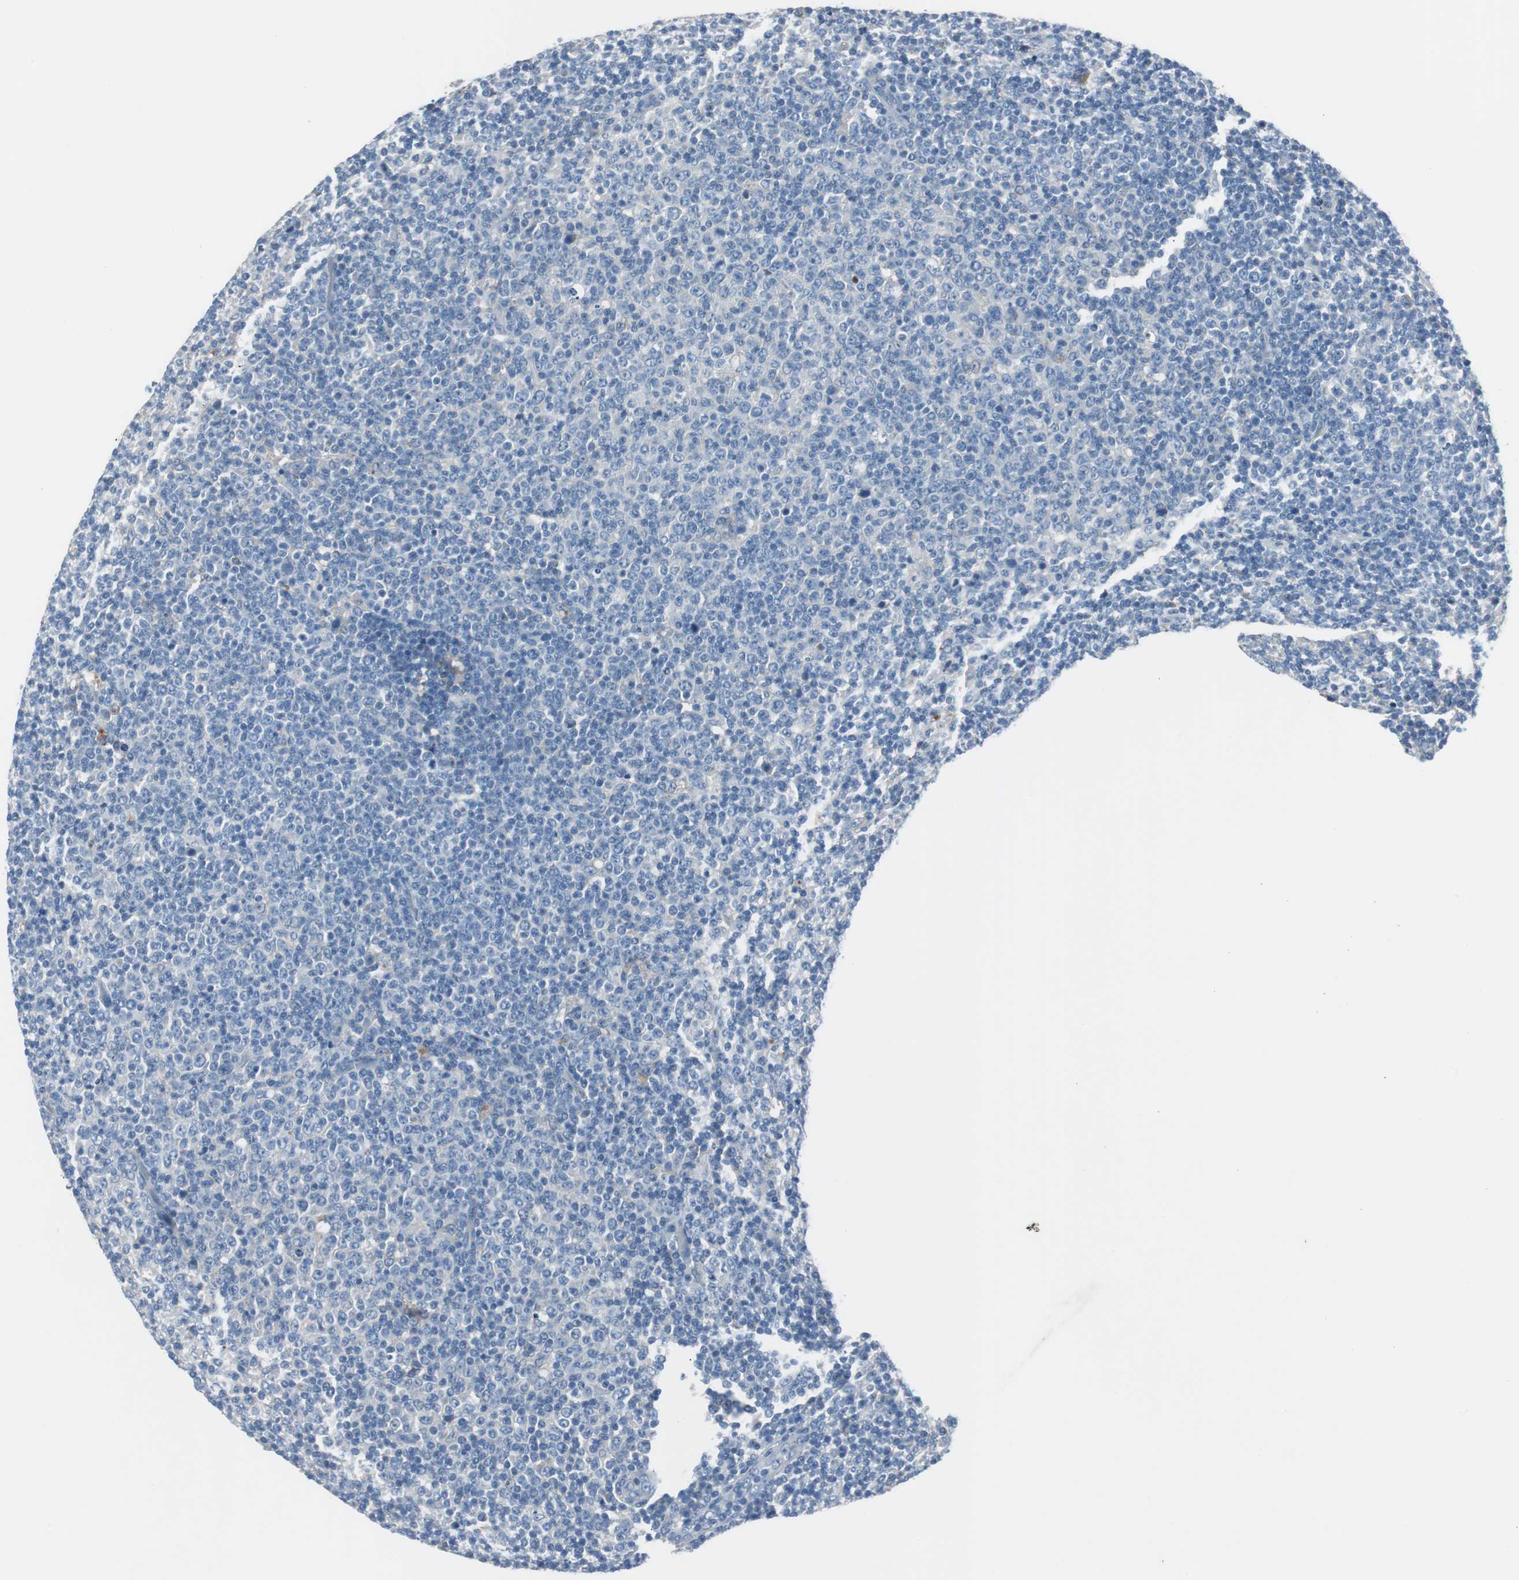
{"staining": {"intensity": "negative", "quantity": "none", "location": "none"}, "tissue": "lymphoma", "cell_type": "Tumor cells", "image_type": "cancer", "snomed": [{"axis": "morphology", "description": "Malignant lymphoma, non-Hodgkin's type, Low grade"}, {"axis": "topography", "description": "Lymph node"}], "caption": "A micrograph of human malignant lymphoma, non-Hodgkin's type (low-grade) is negative for staining in tumor cells. (DAB immunohistochemistry with hematoxylin counter stain).", "gene": "SERPINF1", "patient": {"sex": "male", "age": 70}}